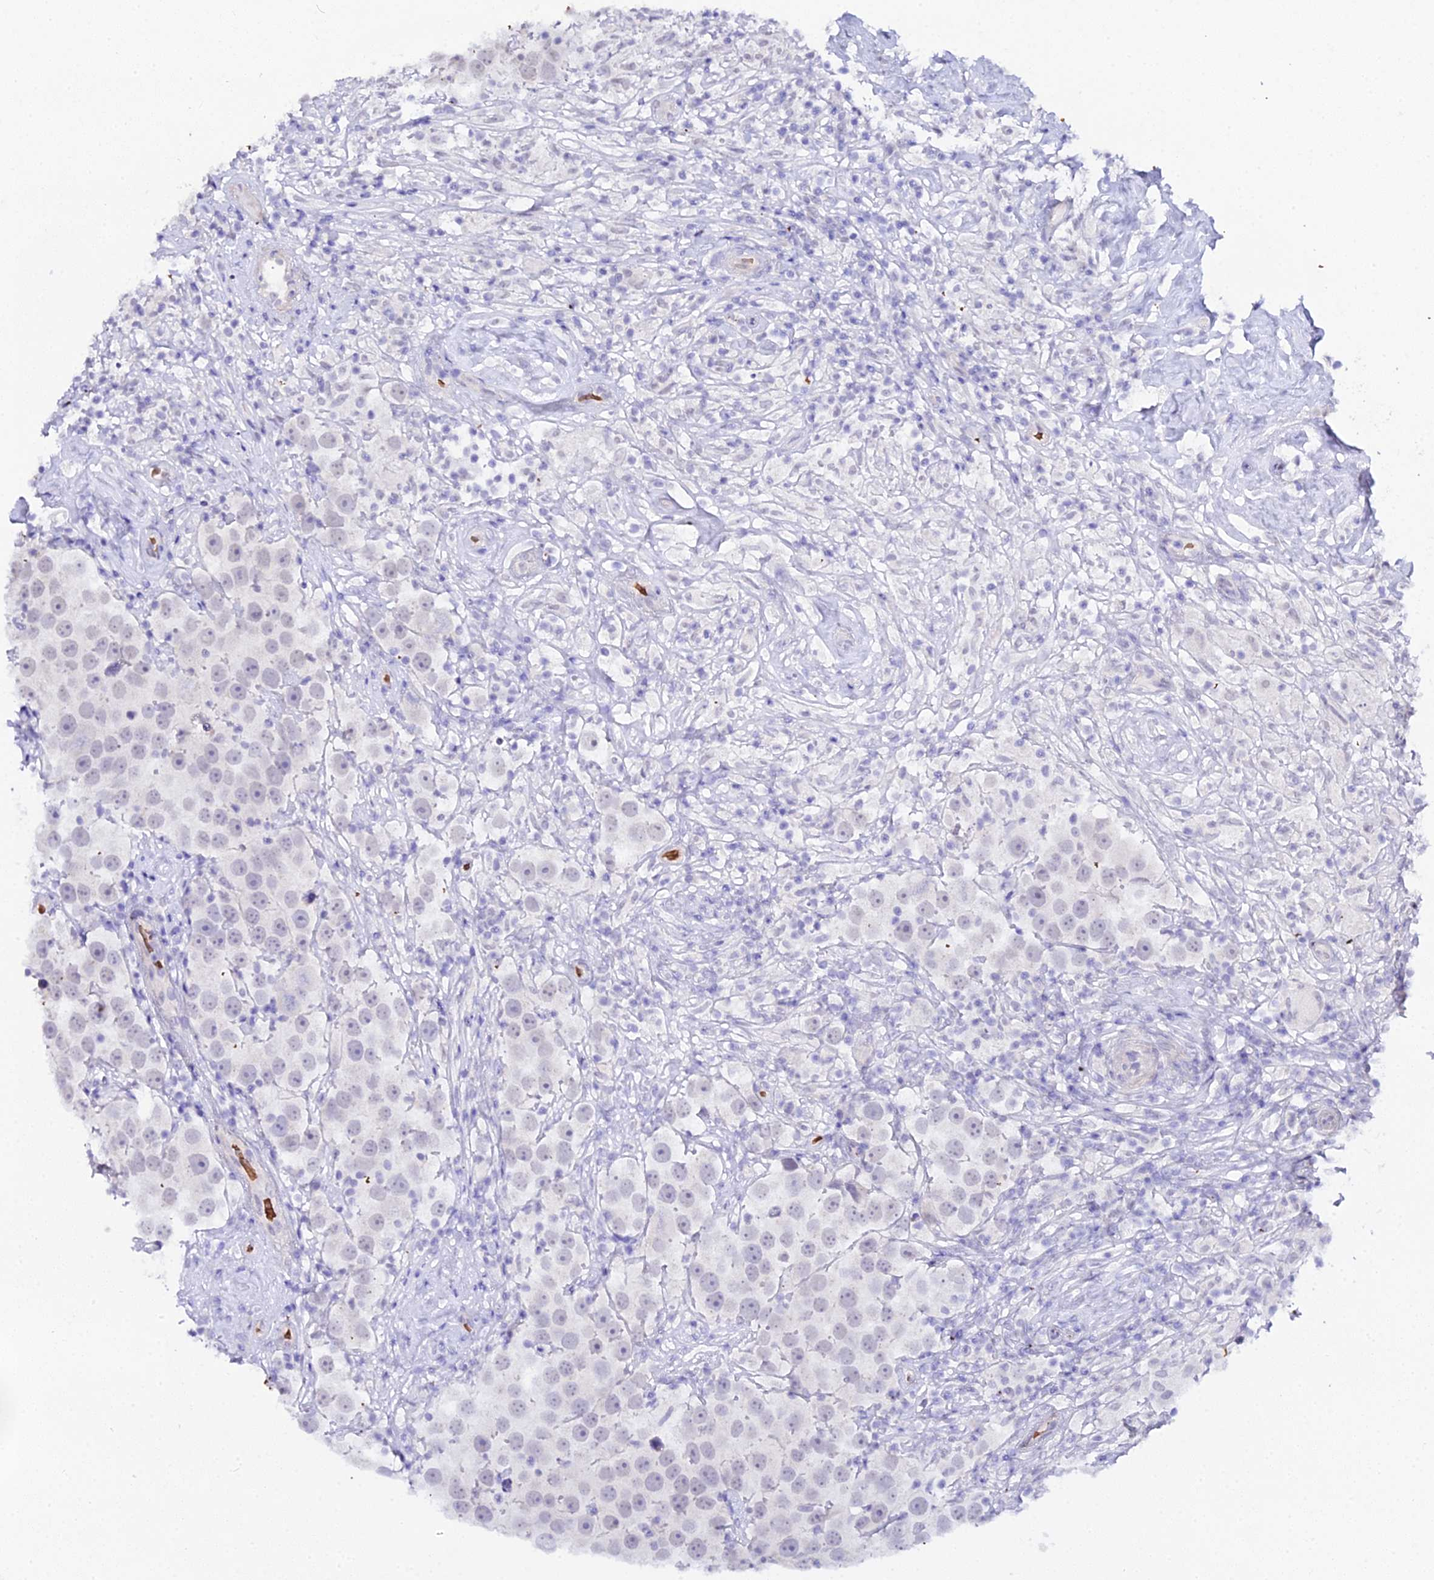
{"staining": {"intensity": "negative", "quantity": "none", "location": "none"}, "tissue": "testis cancer", "cell_type": "Tumor cells", "image_type": "cancer", "snomed": [{"axis": "morphology", "description": "Seminoma, NOS"}, {"axis": "topography", "description": "Testis"}], "caption": "High magnification brightfield microscopy of testis cancer (seminoma) stained with DAB (brown) and counterstained with hematoxylin (blue): tumor cells show no significant staining. The staining is performed using DAB (3,3'-diaminobenzidine) brown chromogen with nuclei counter-stained in using hematoxylin.", "gene": "CFAP45", "patient": {"sex": "male", "age": 49}}